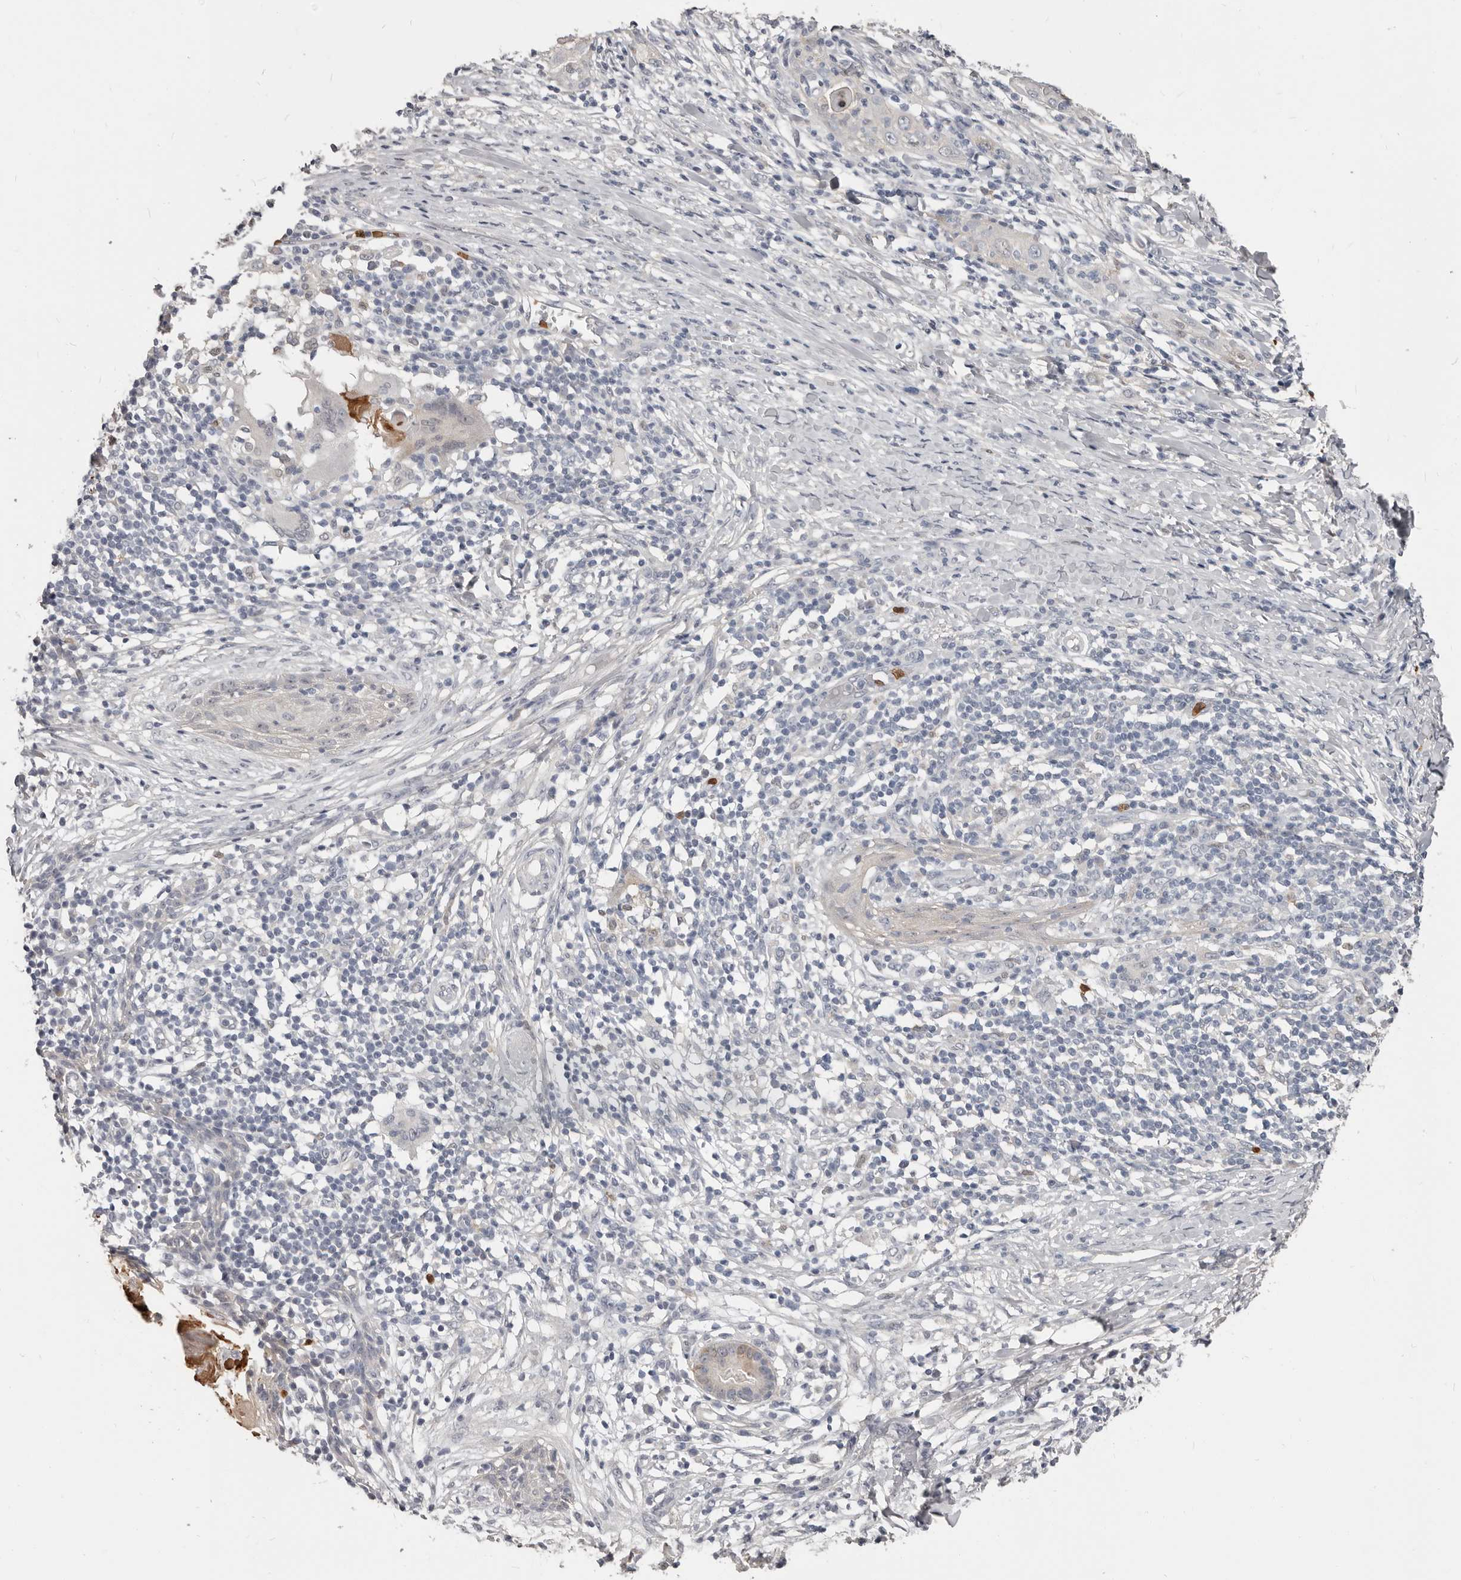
{"staining": {"intensity": "negative", "quantity": "none", "location": "none"}, "tissue": "skin cancer", "cell_type": "Tumor cells", "image_type": "cancer", "snomed": [{"axis": "morphology", "description": "Squamous cell carcinoma, NOS"}, {"axis": "topography", "description": "Skin"}], "caption": "This is a photomicrograph of IHC staining of skin cancer (squamous cell carcinoma), which shows no expression in tumor cells. The staining was performed using DAB (3,3'-diaminobenzidine) to visualize the protein expression in brown, while the nuclei were stained in blue with hematoxylin (Magnification: 20x).", "gene": "GPR157", "patient": {"sex": "female", "age": 88}}